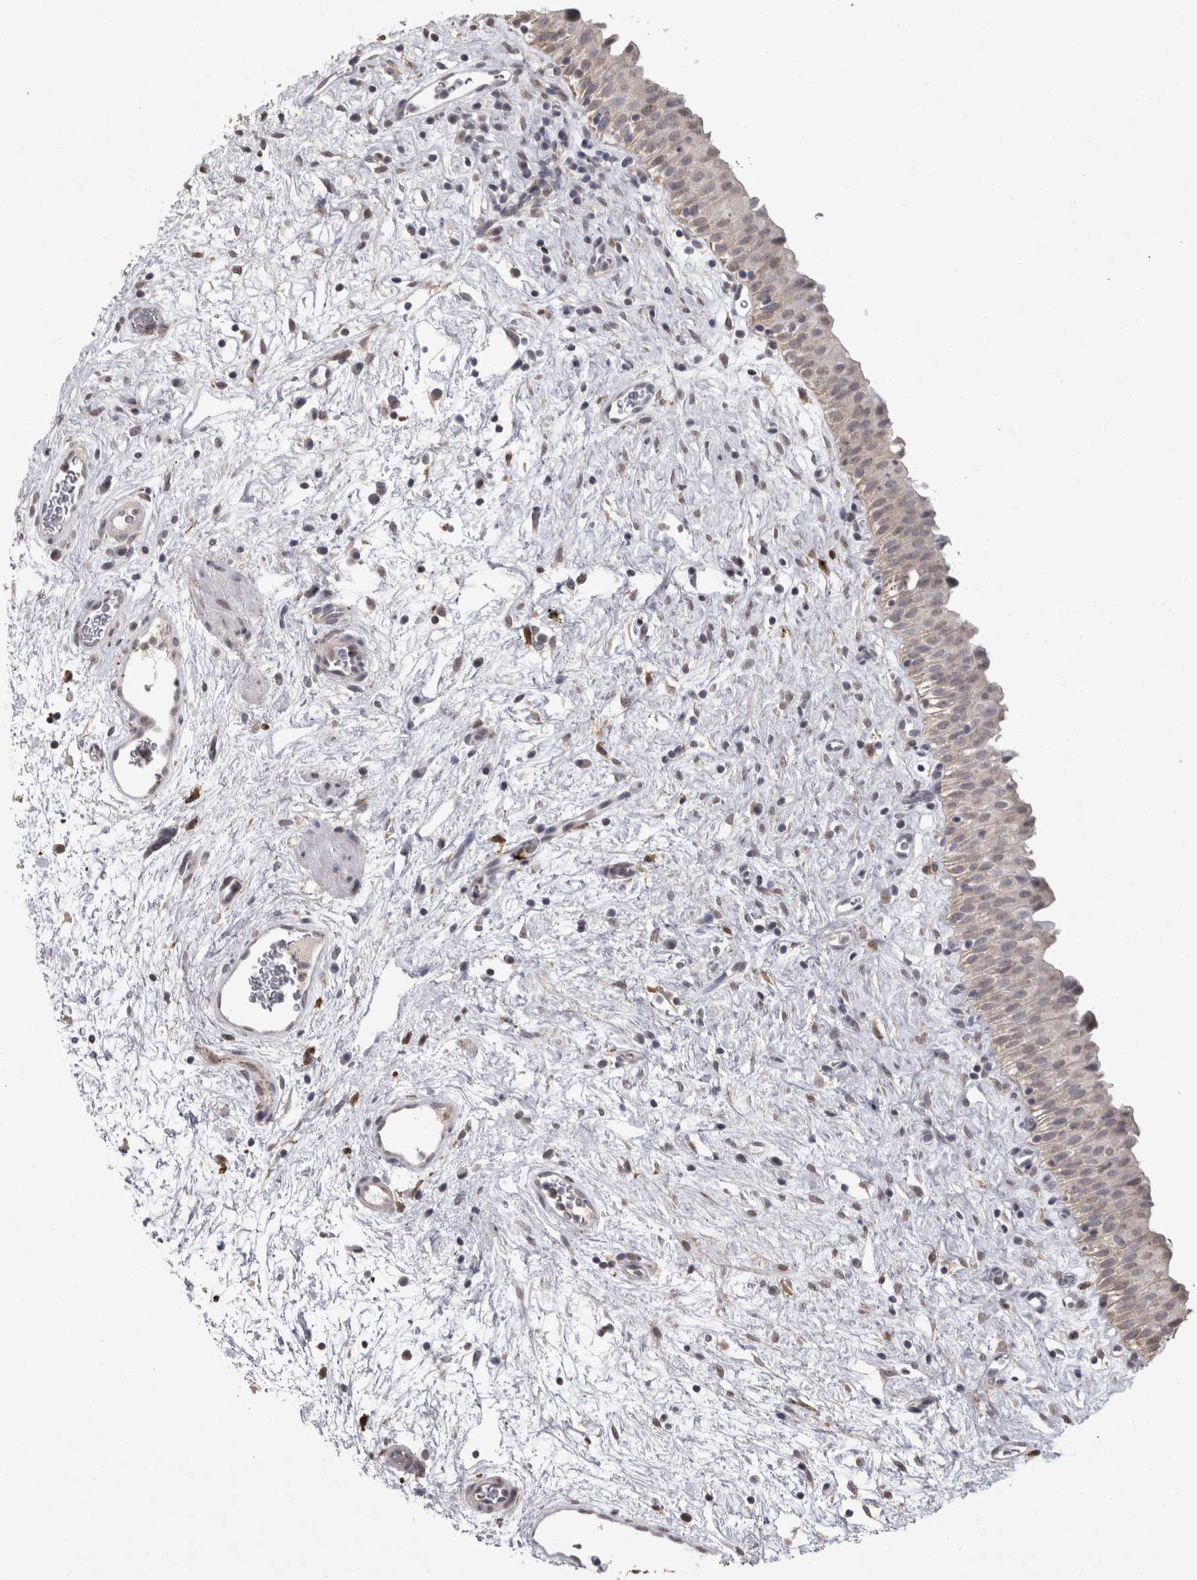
{"staining": {"intensity": "weak", "quantity": "<25%", "location": "cytoplasmic/membranous"}, "tissue": "urinary bladder", "cell_type": "Urothelial cells", "image_type": "normal", "snomed": [{"axis": "morphology", "description": "Normal tissue, NOS"}, {"axis": "topography", "description": "Urinary bladder"}], "caption": "DAB immunohistochemical staining of unremarkable urinary bladder displays no significant staining in urothelial cells. (DAB IHC with hematoxylin counter stain).", "gene": "MEP1A", "patient": {"sex": "male", "age": 82}}